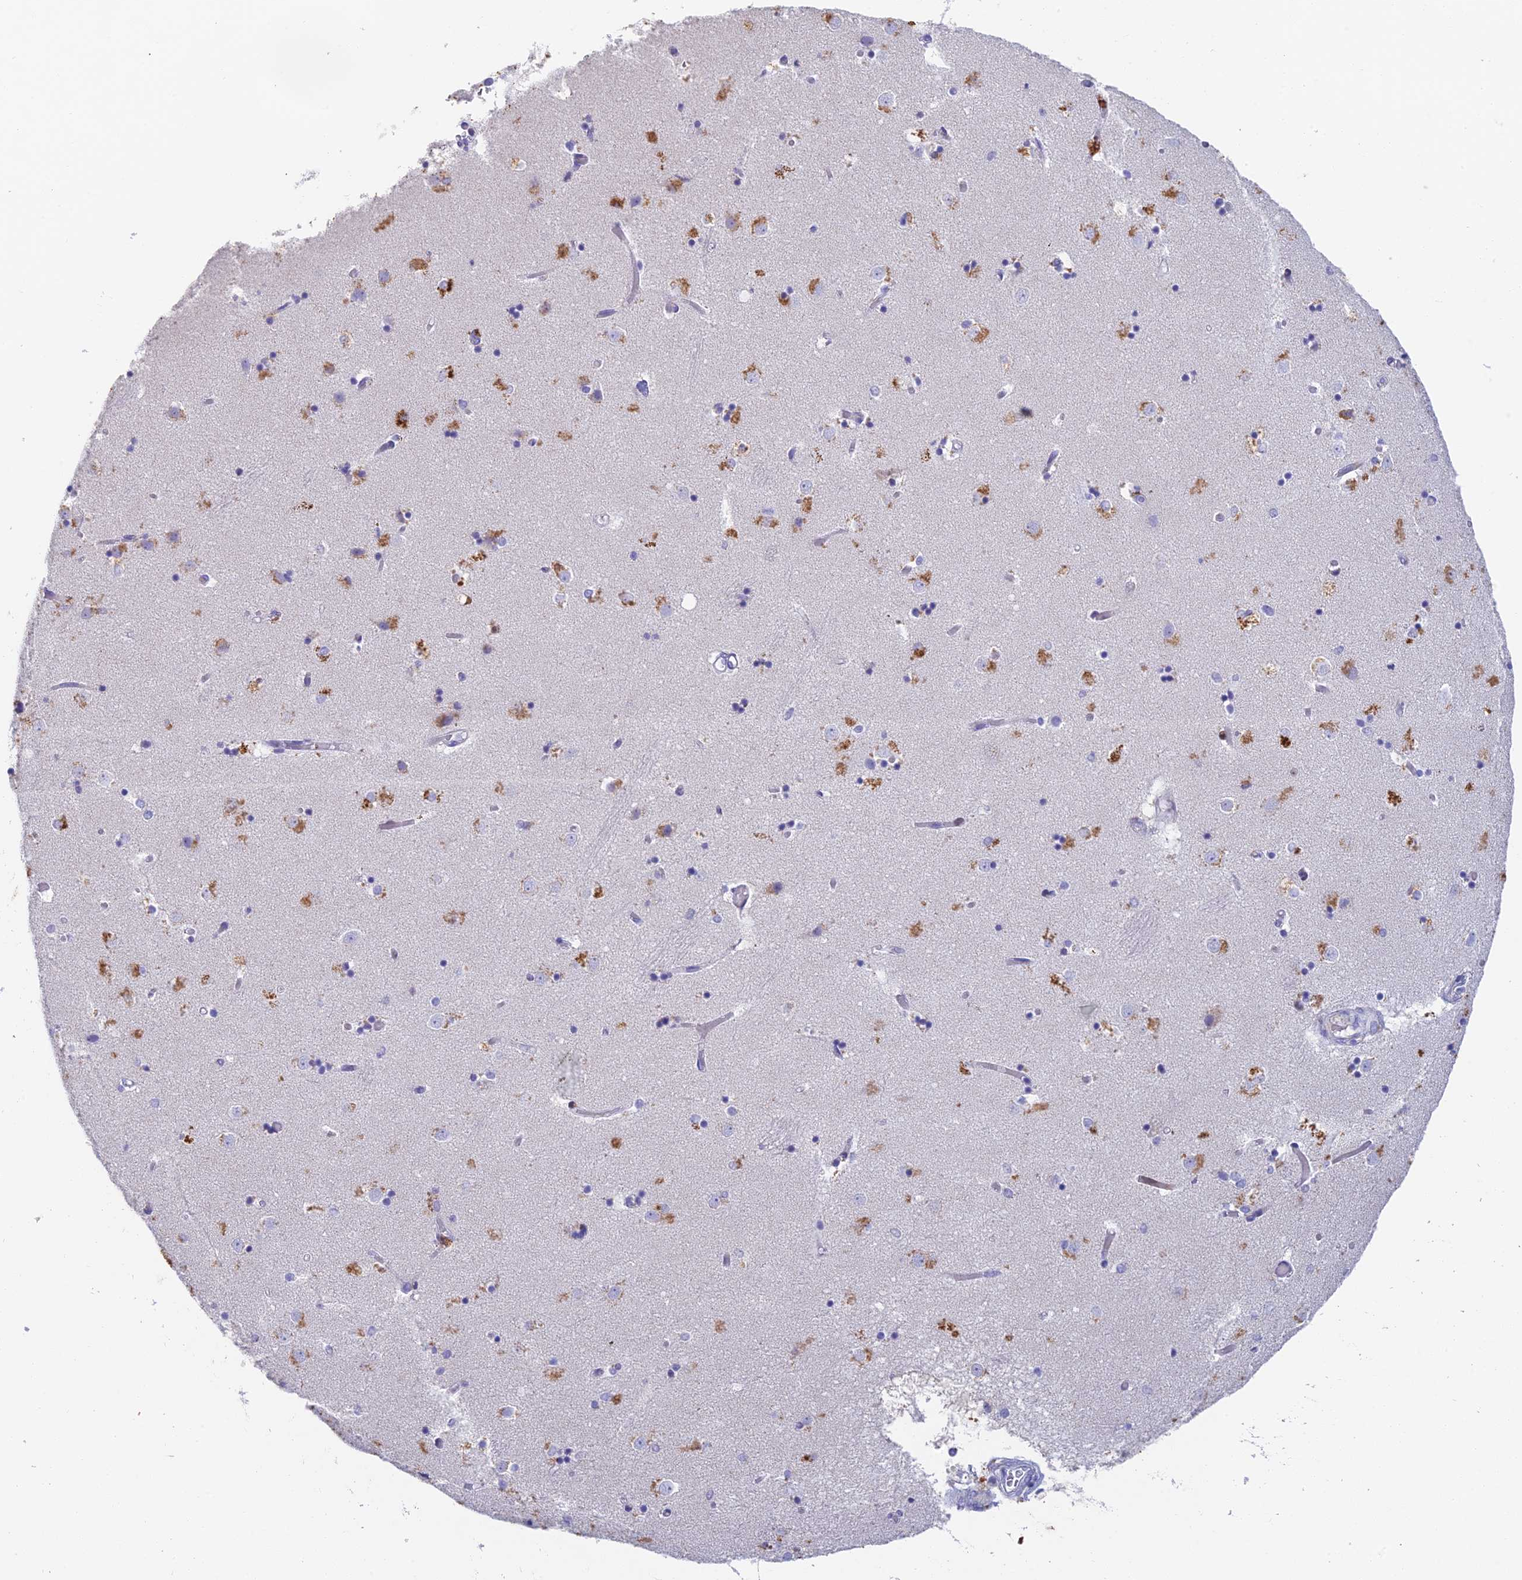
{"staining": {"intensity": "moderate", "quantity": "<25%", "location": "cytoplasmic/membranous"}, "tissue": "caudate", "cell_type": "Glial cells", "image_type": "normal", "snomed": [{"axis": "morphology", "description": "Normal tissue, NOS"}, {"axis": "topography", "description": "Lateral ventricle wall"}], "caption": "The micrograph displays staining of benign caudate, revealing moderate cytoplasmic/membranous protein staining (brown color) within glial cells.", "gene": "REXO5", "patient": {"sex": "female", "age": 52}}